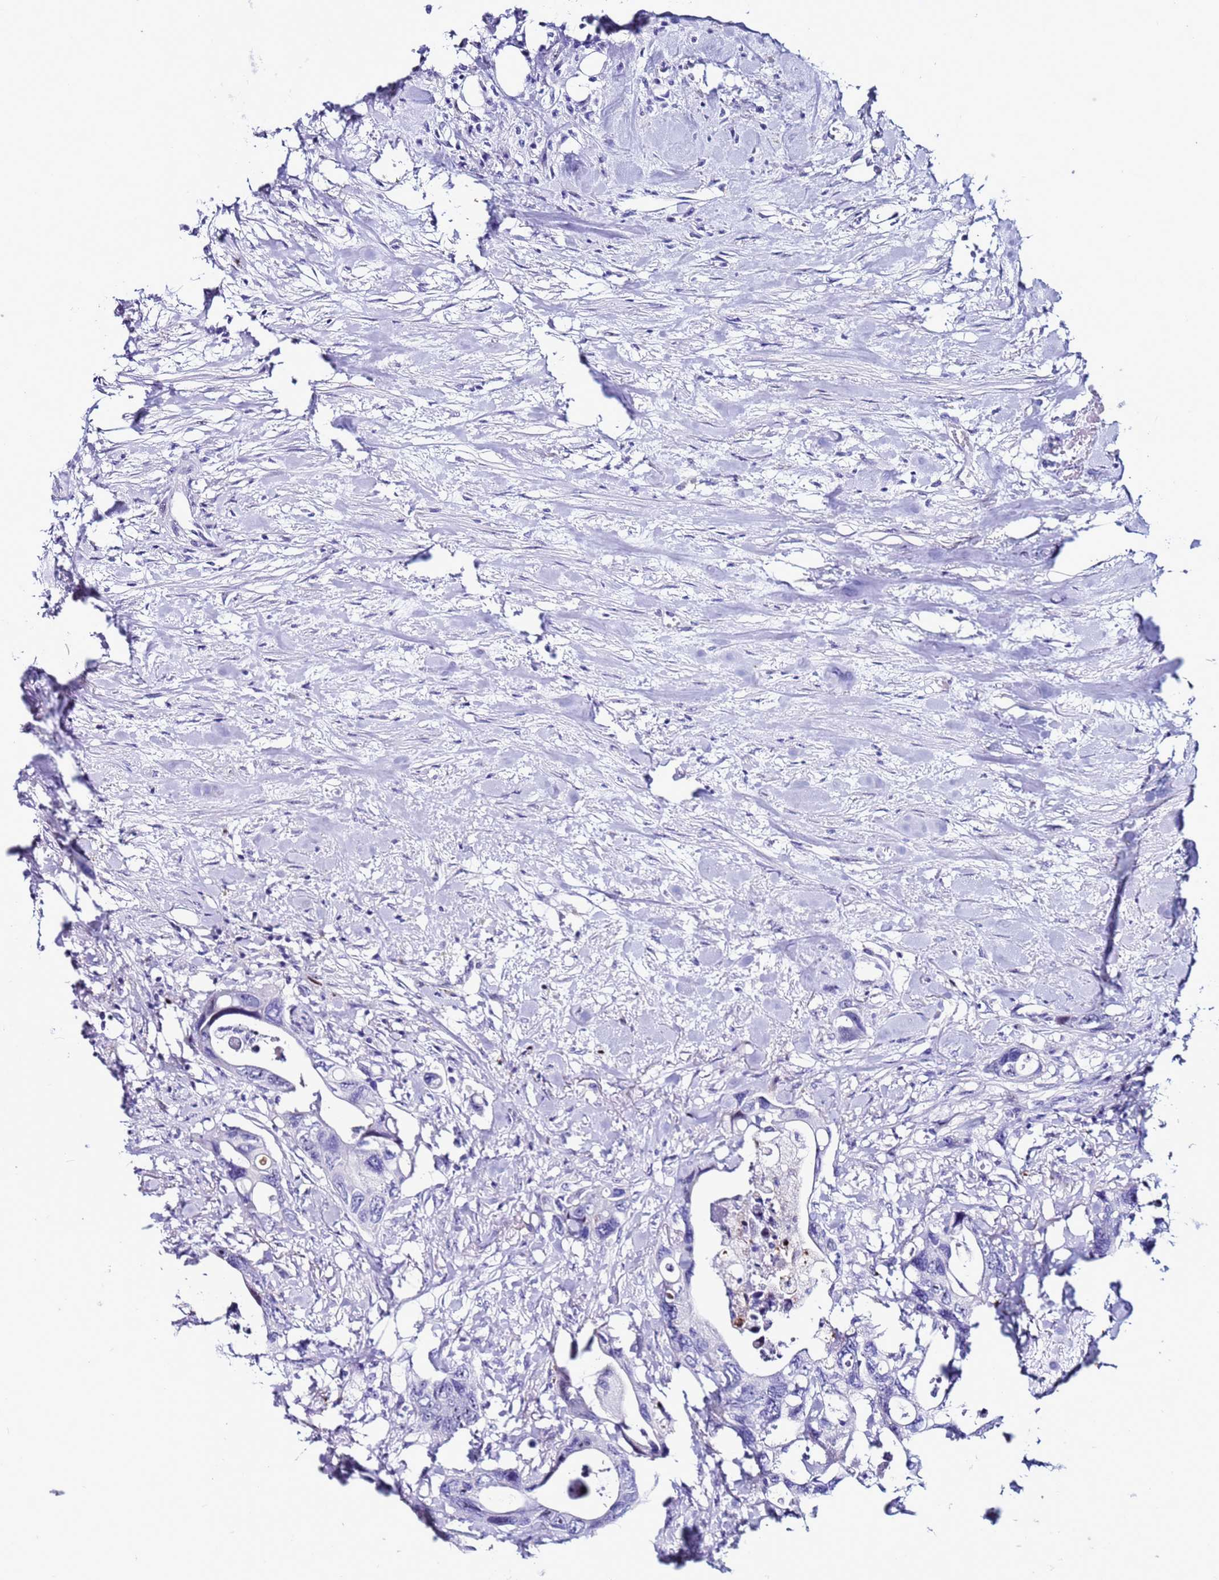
{"staining": {"intensity": "negative", "quantity": "none", "location": "none"}, "tissue": "colorectal cancer", "cell_type": "Tumor cells", "image_type": "cancer", "snomed": [{"axis": "morphology", "description": "Adenocarcinoma, NOS"}, {"axis": "topography", "description": "Rectum"}], "caption": "Immunohistochemistry (IHC) of human colorectal cancer (adenocarcinoma) demonstrates no staining in tumor cells.", "gene": "POP5", "patient": {"sex": "male", "age": 57}}